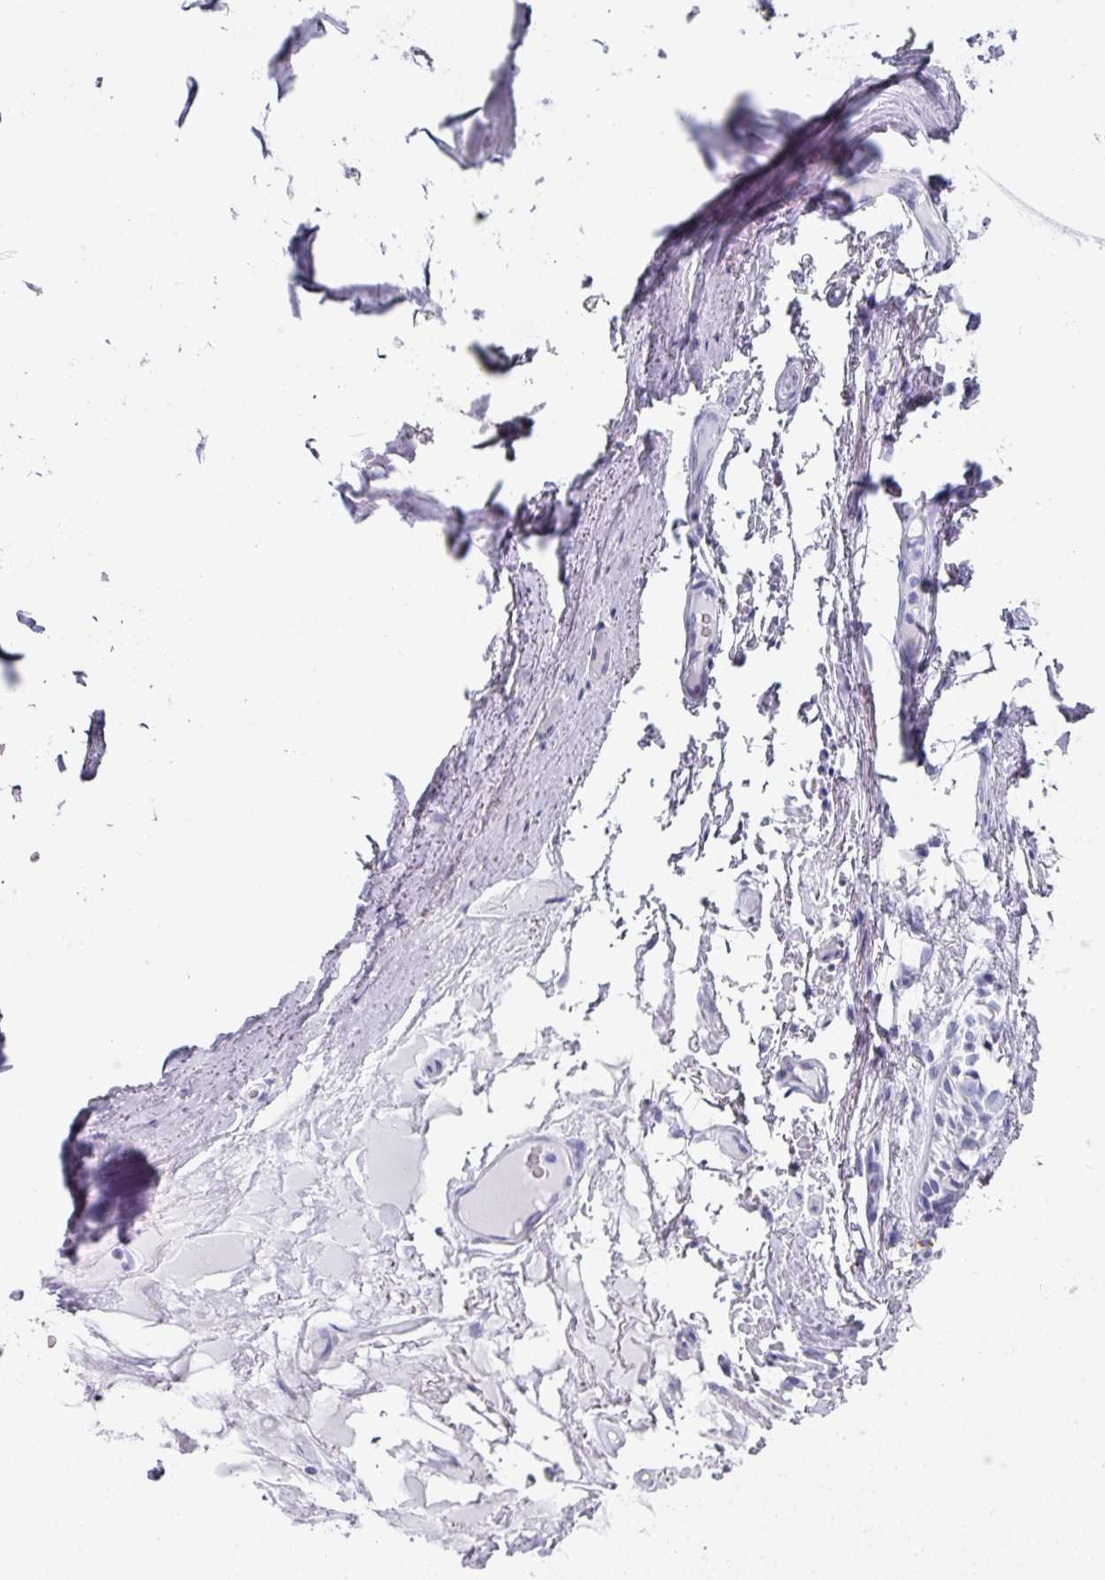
{"staining": {"intensity": "negative", "quantity": "none", "location": "none"}, "tissue": "adipose tissue", "cell_type": "Adipocytes", "image_type": "normal", "snomed": [{"axis": "morphology", "description": "Normal tissue, NOS"}, {"axis": "topography", "description": "Bronchus"}], "caption": "This is an IHC histopathology image of unremarkable human adipose tissue. There is no expression in adipocytes.", "gene": "SETBP1", "patient": {"sex": "male", "age": 70}}